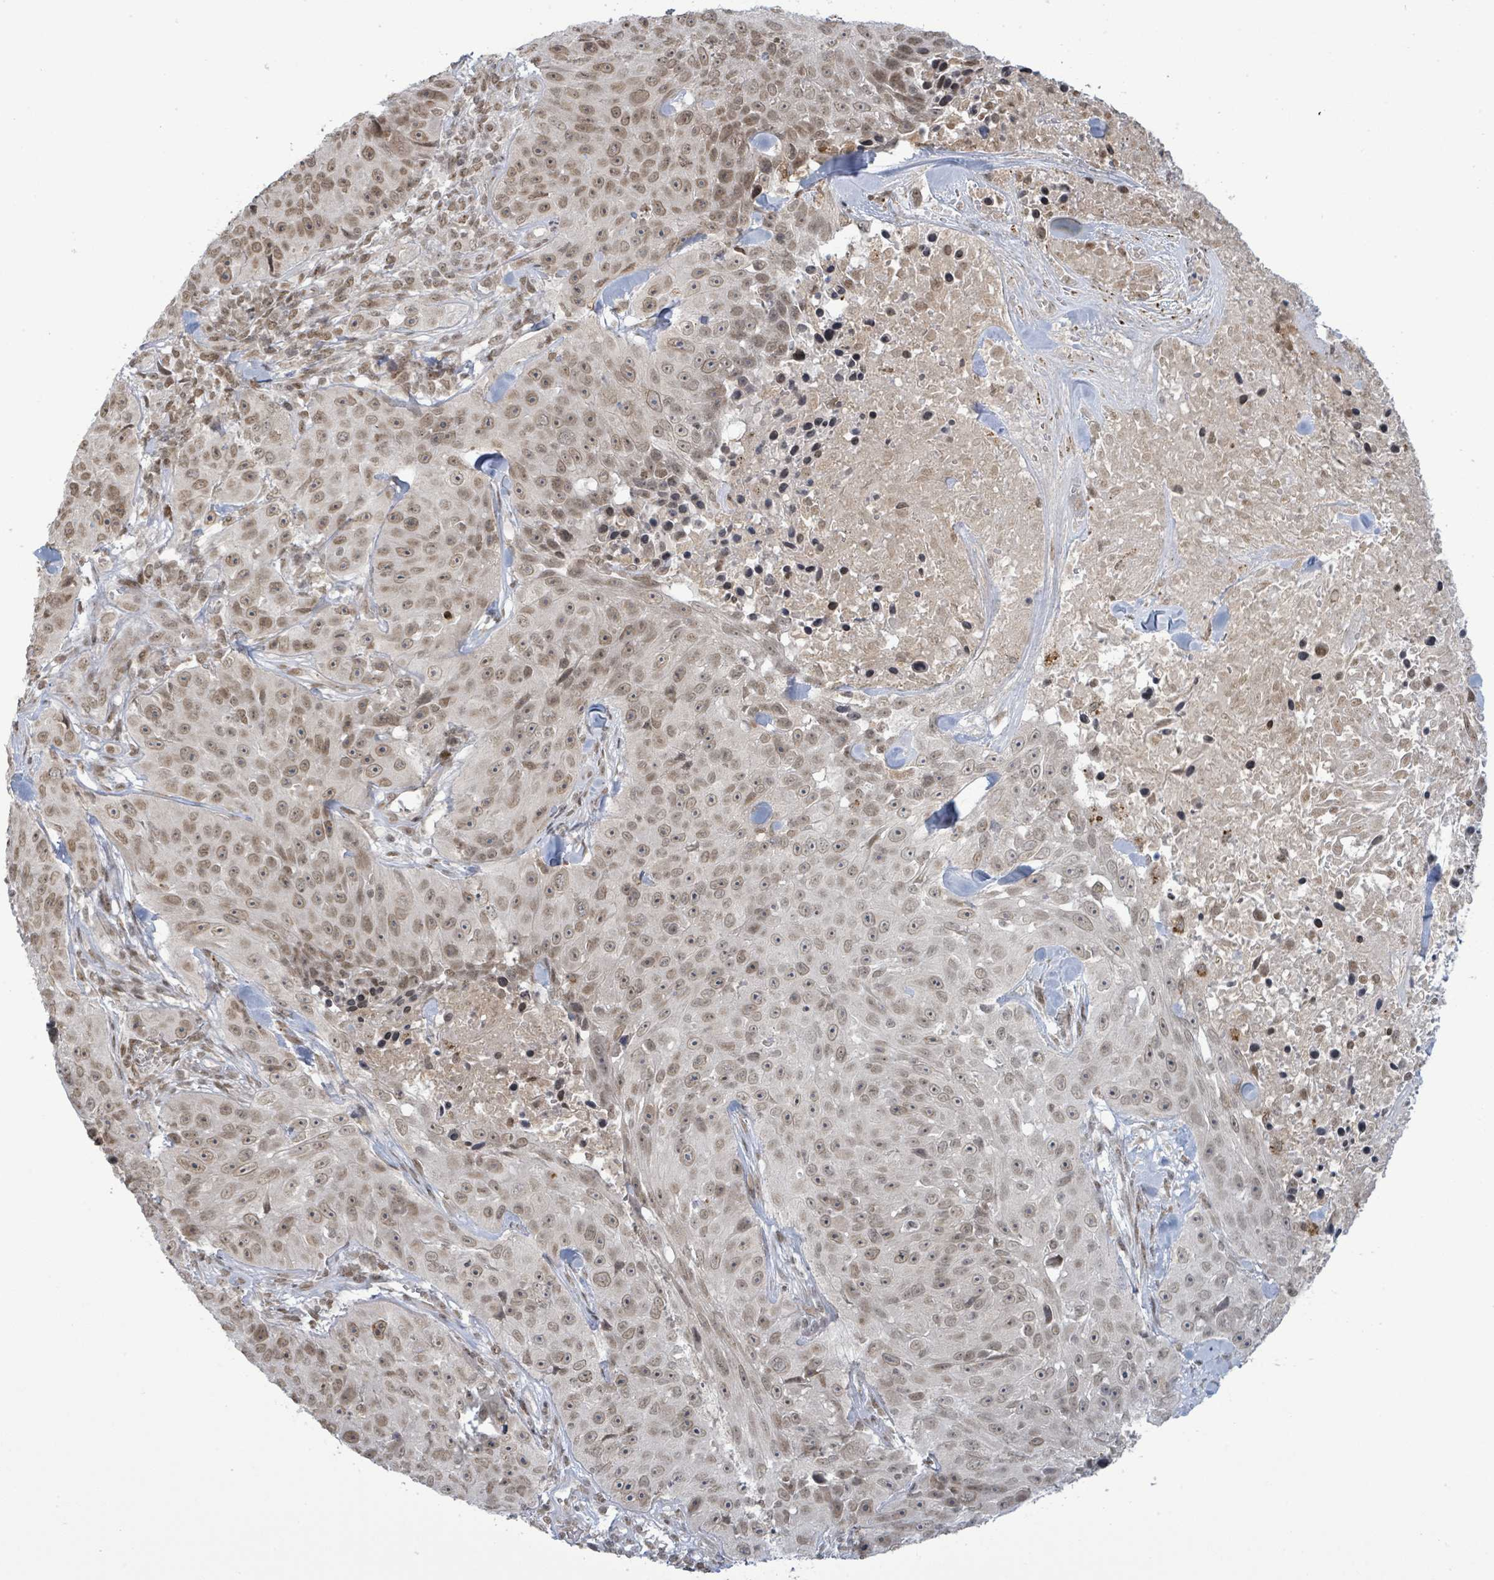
{"staining": {"intensity": "moderate", "quantity": ">75%", "location": "nuclear"}, "tissue": "skin cancer", "cell_type": "Tumor cells", "image_type": "cancer", "snomed": [{"axis": "morphology", "description": "Squamous cell carcinoma, NOS"}, {"axis": "topography", "description": "Skin"}], "caption": "Human skin cancer (squamous cell carcinoma) stained with a protein marker exhibits moderate staining in tumor cells.", "gene": "SBF2", "patient": {"sex": "female", "age": 87}}